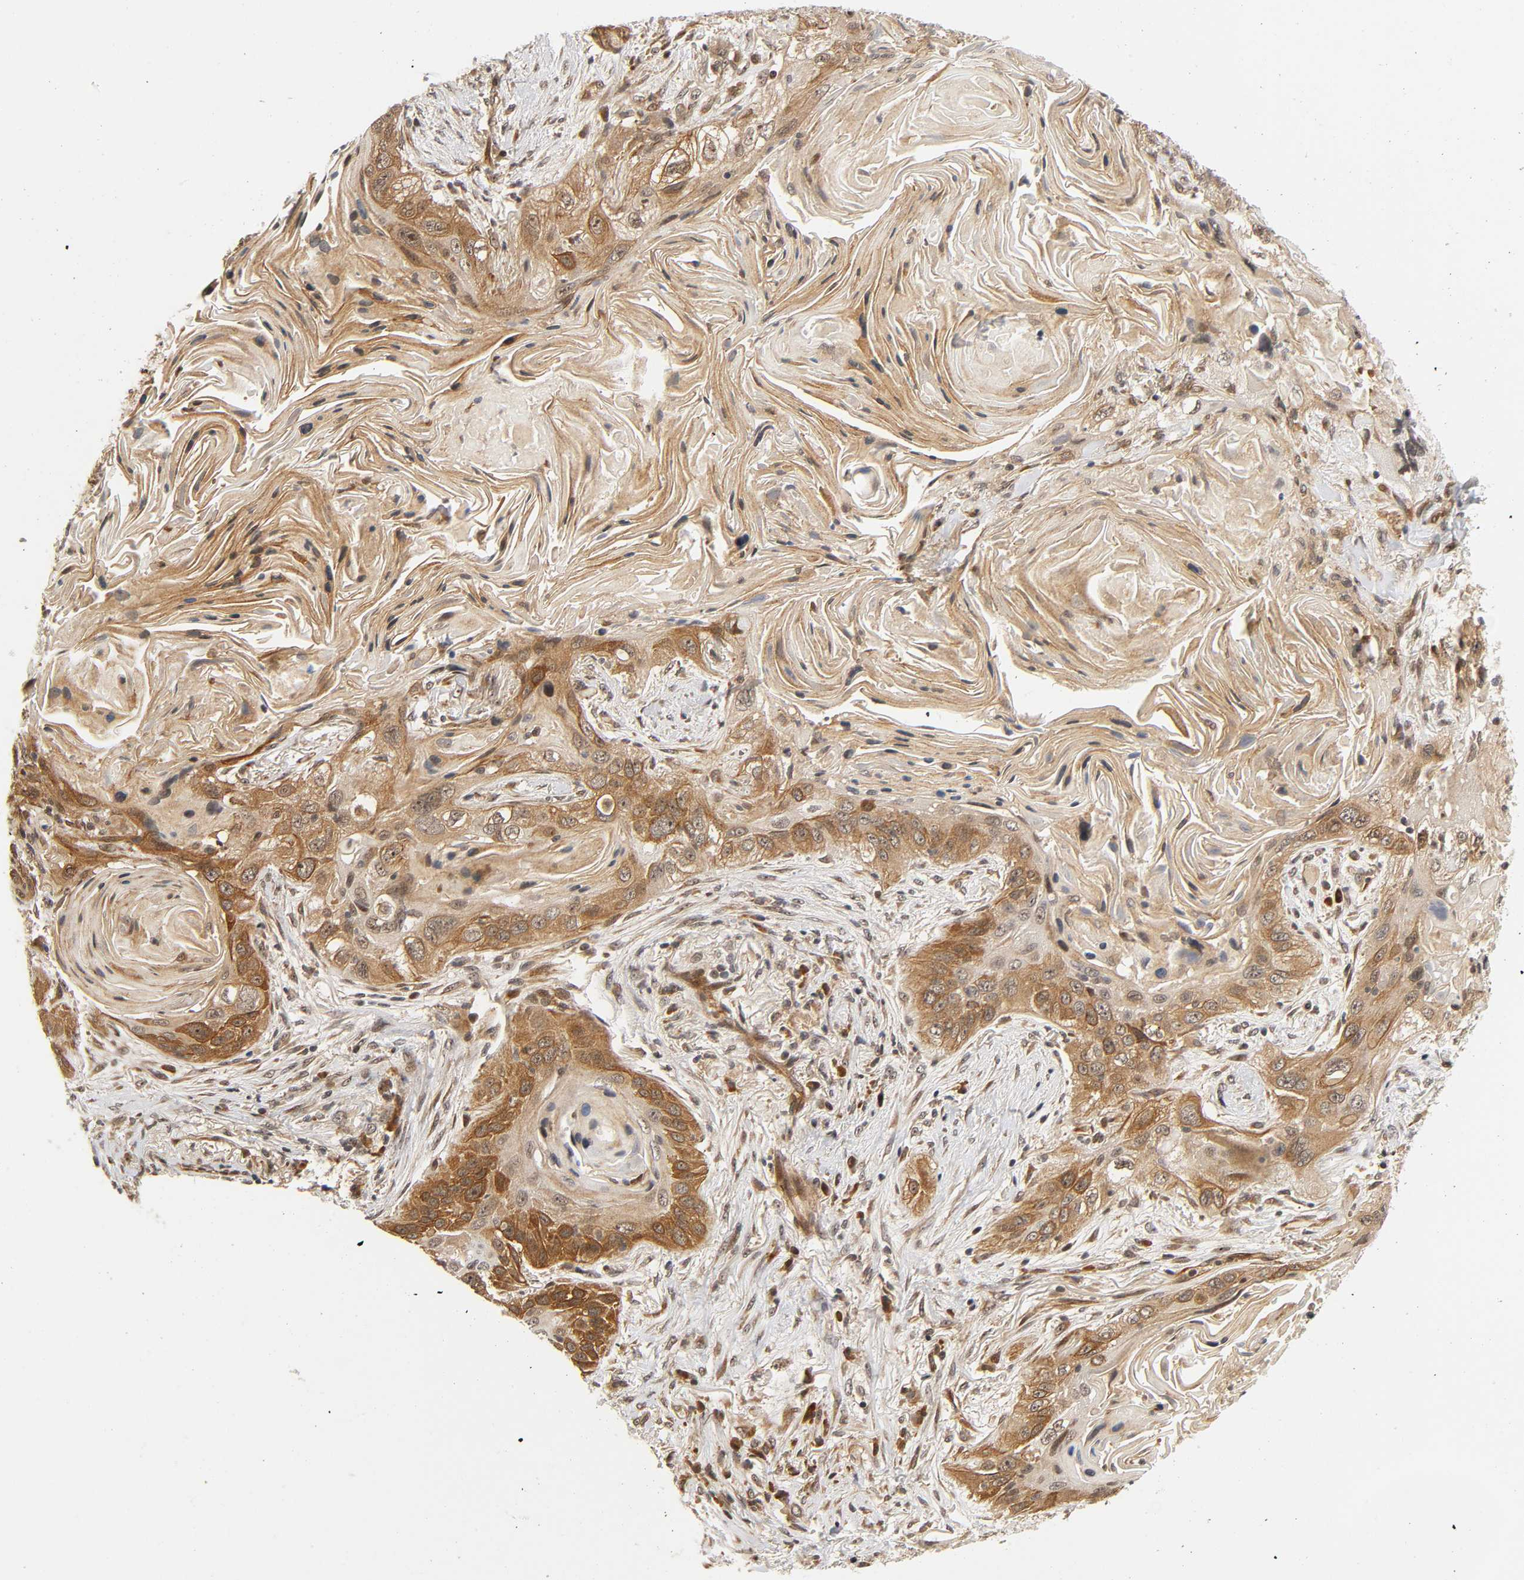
{"staining": {"intensity": "moderate", "quantity": ">75%", "location": "cytoplasmic/membranous"}, "tissue": "lung cancer", "cell_type": "Tumor cells", "image_type": "cancer", "snomed": [{"axis": "morphology", "description": "Squamous cell carcinoma, NOS"}, {"axis": "topography", "description": "Lung"}], "caption": "Protein expression analysis of lung squamous cell carcinoma reveals moderate cytoplasmic/membranous positivity in about >75% of tumor cells.", "gene": "IQCJ-SCHIP1", "patient": {"sex": "female", "age": 67}}